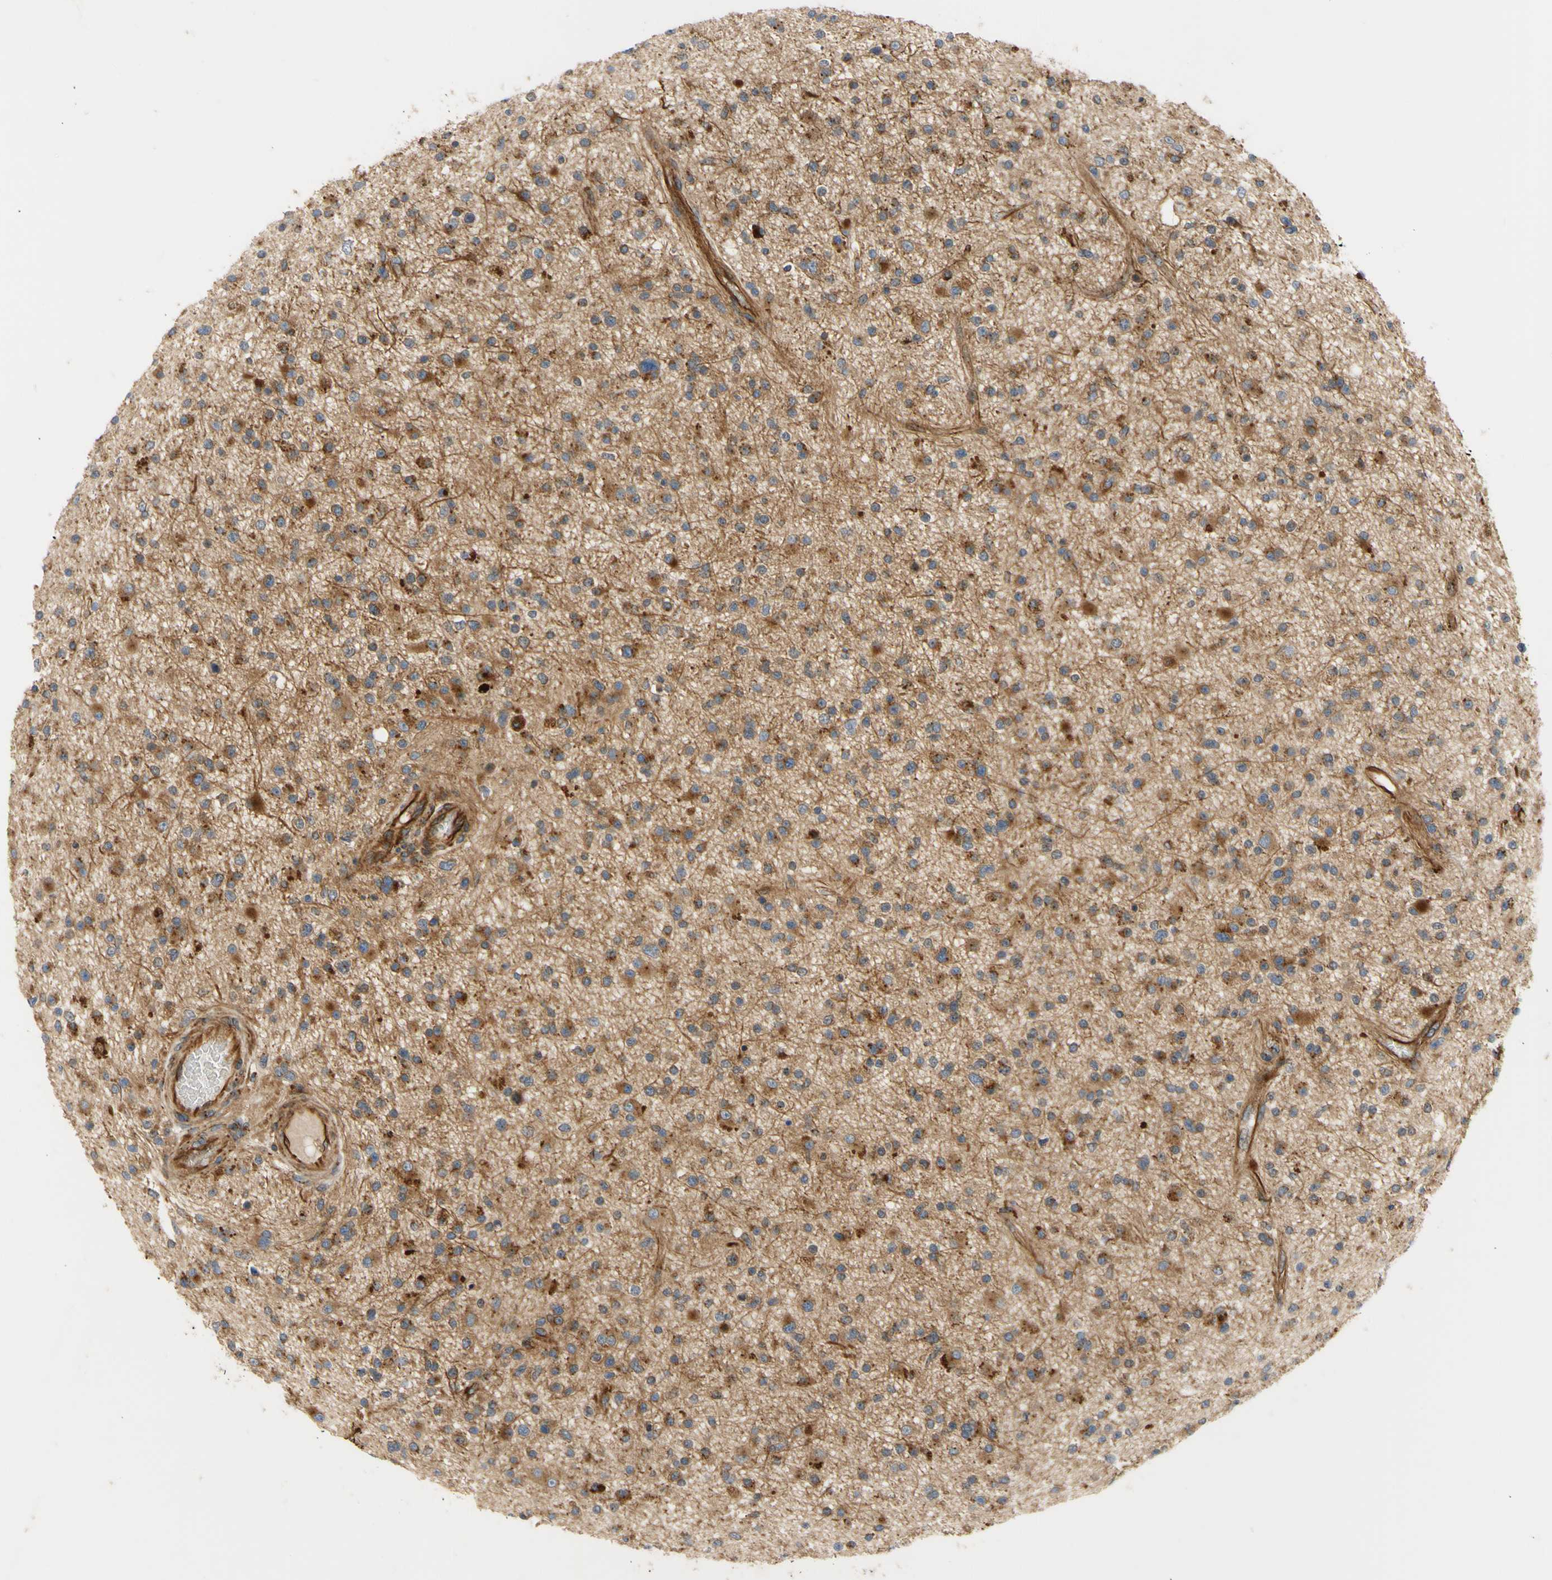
{"staining": {"intensity": "weak", "quantity": "25%-75%", "location": "cytoplasmic/membranous"}, "tissue": "glioma", "cell_type": "Tumor cells", "image_type": "cancer", "snomed": [{"axis": "morphology", "description": "Glioma, malignant, High grade"}, {"axis": "topography", "description": "Brain"}], "caption": "There is low levels of weak cytoplasmic/membranous expression in tumor cells of glioma, as demonstrated by immunohistochemical staining (brown color).", "gene": "TUBG2", "patient": {"sex": "male", "age": 33}}